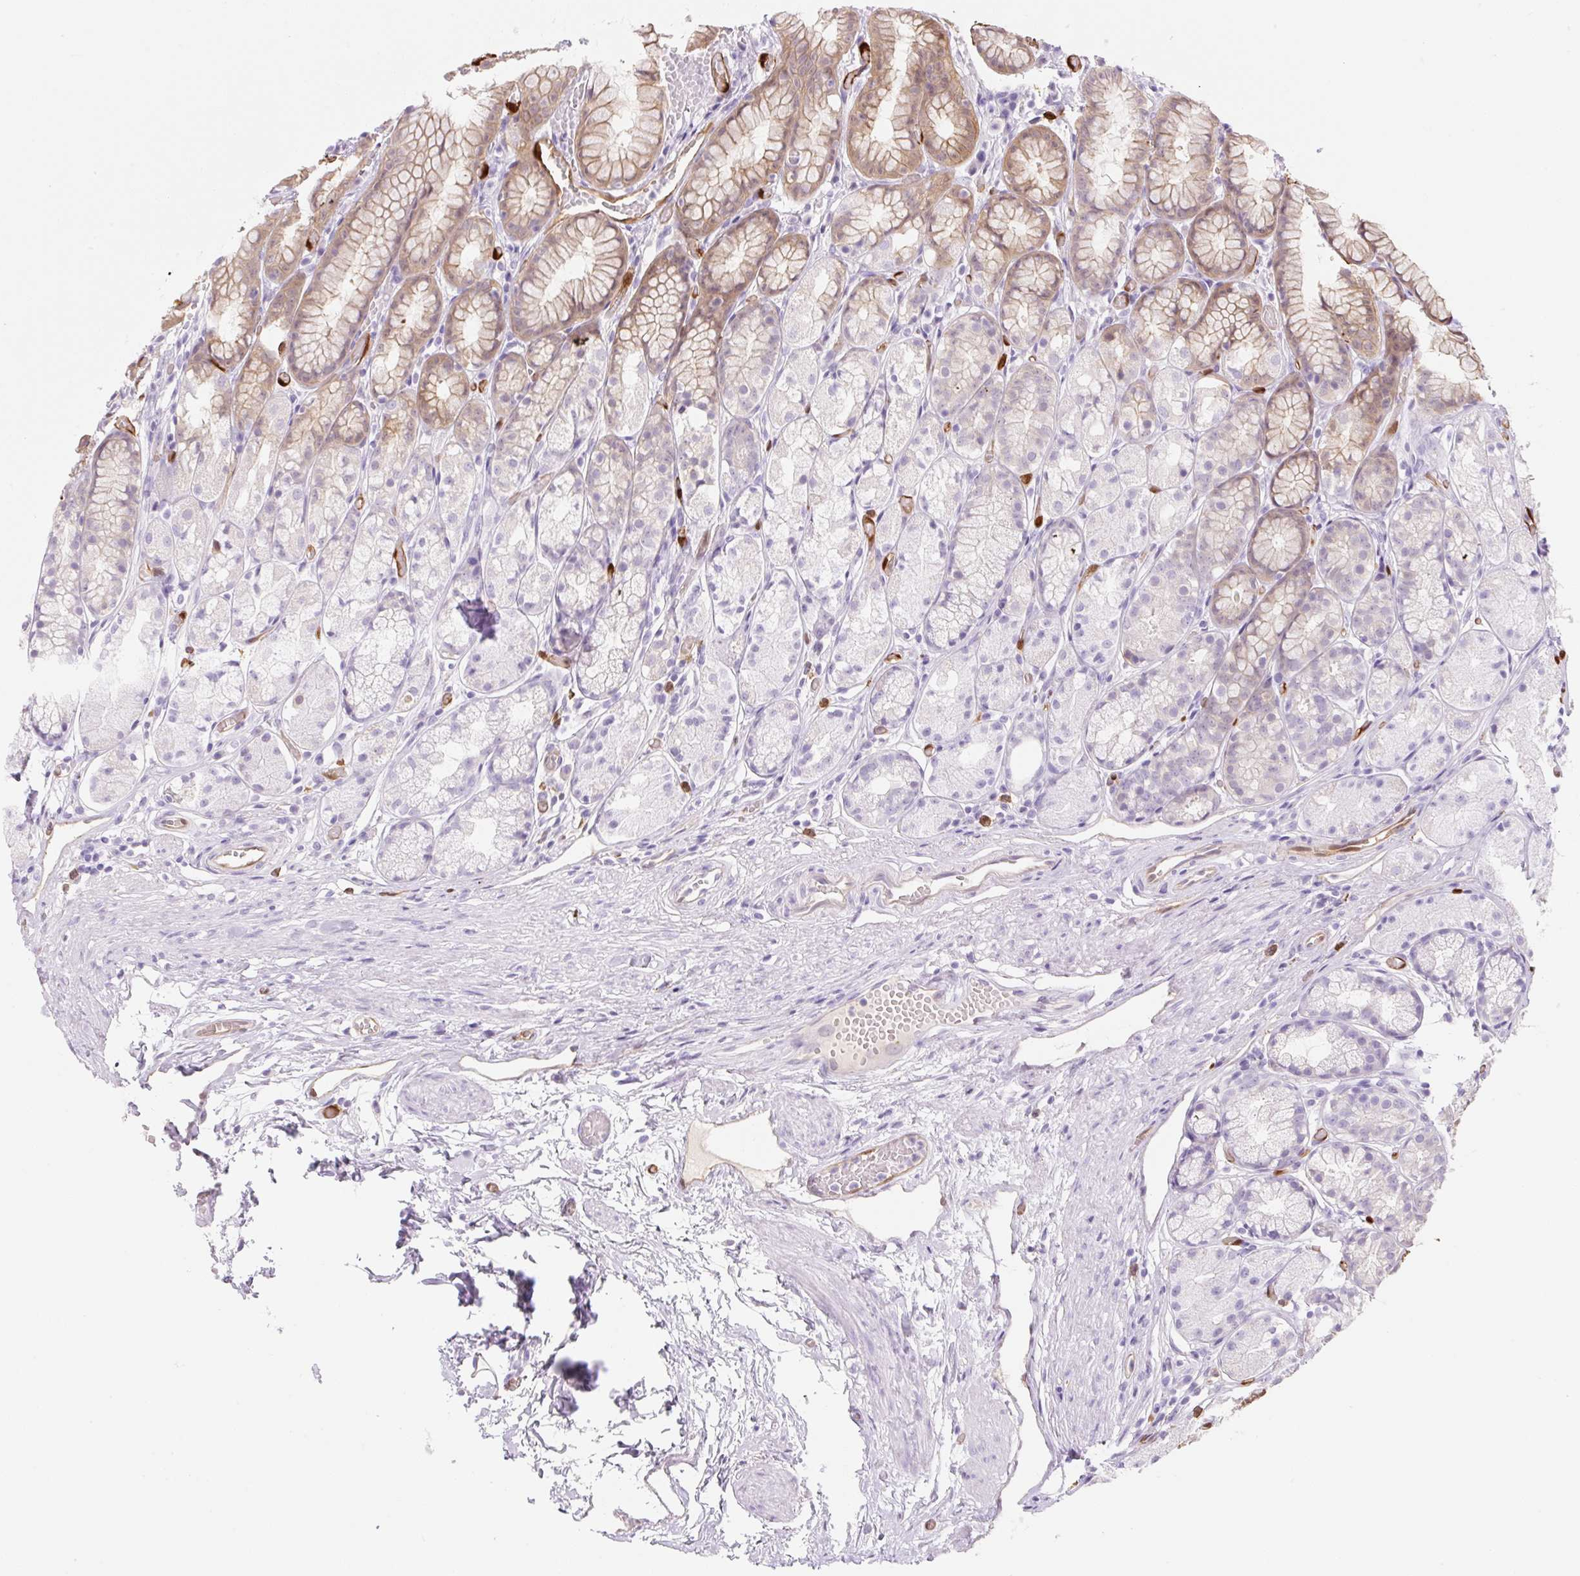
{"staining": {"intensity": "moderate", "quantity": "<25%", "location": "cytoplasmic/membranous"}, "tissue": "stomach", "cell_type": "Glandular cells", "image_type": "normal", "snomed": [{"axis": "morphology", "description": "Normal tissue, NOS"}, {"axis": "topography", "description": "Smooth muscle"}, {"axis": "topography", "description": "Stomach"}], "caption": "Moderate cytoplasmic/membranous staining is appreciated in about <25% of glandular cells in unremarkable stomach.", "gene": "FABP5", "patient": {"sex": "male", "age": 70}}